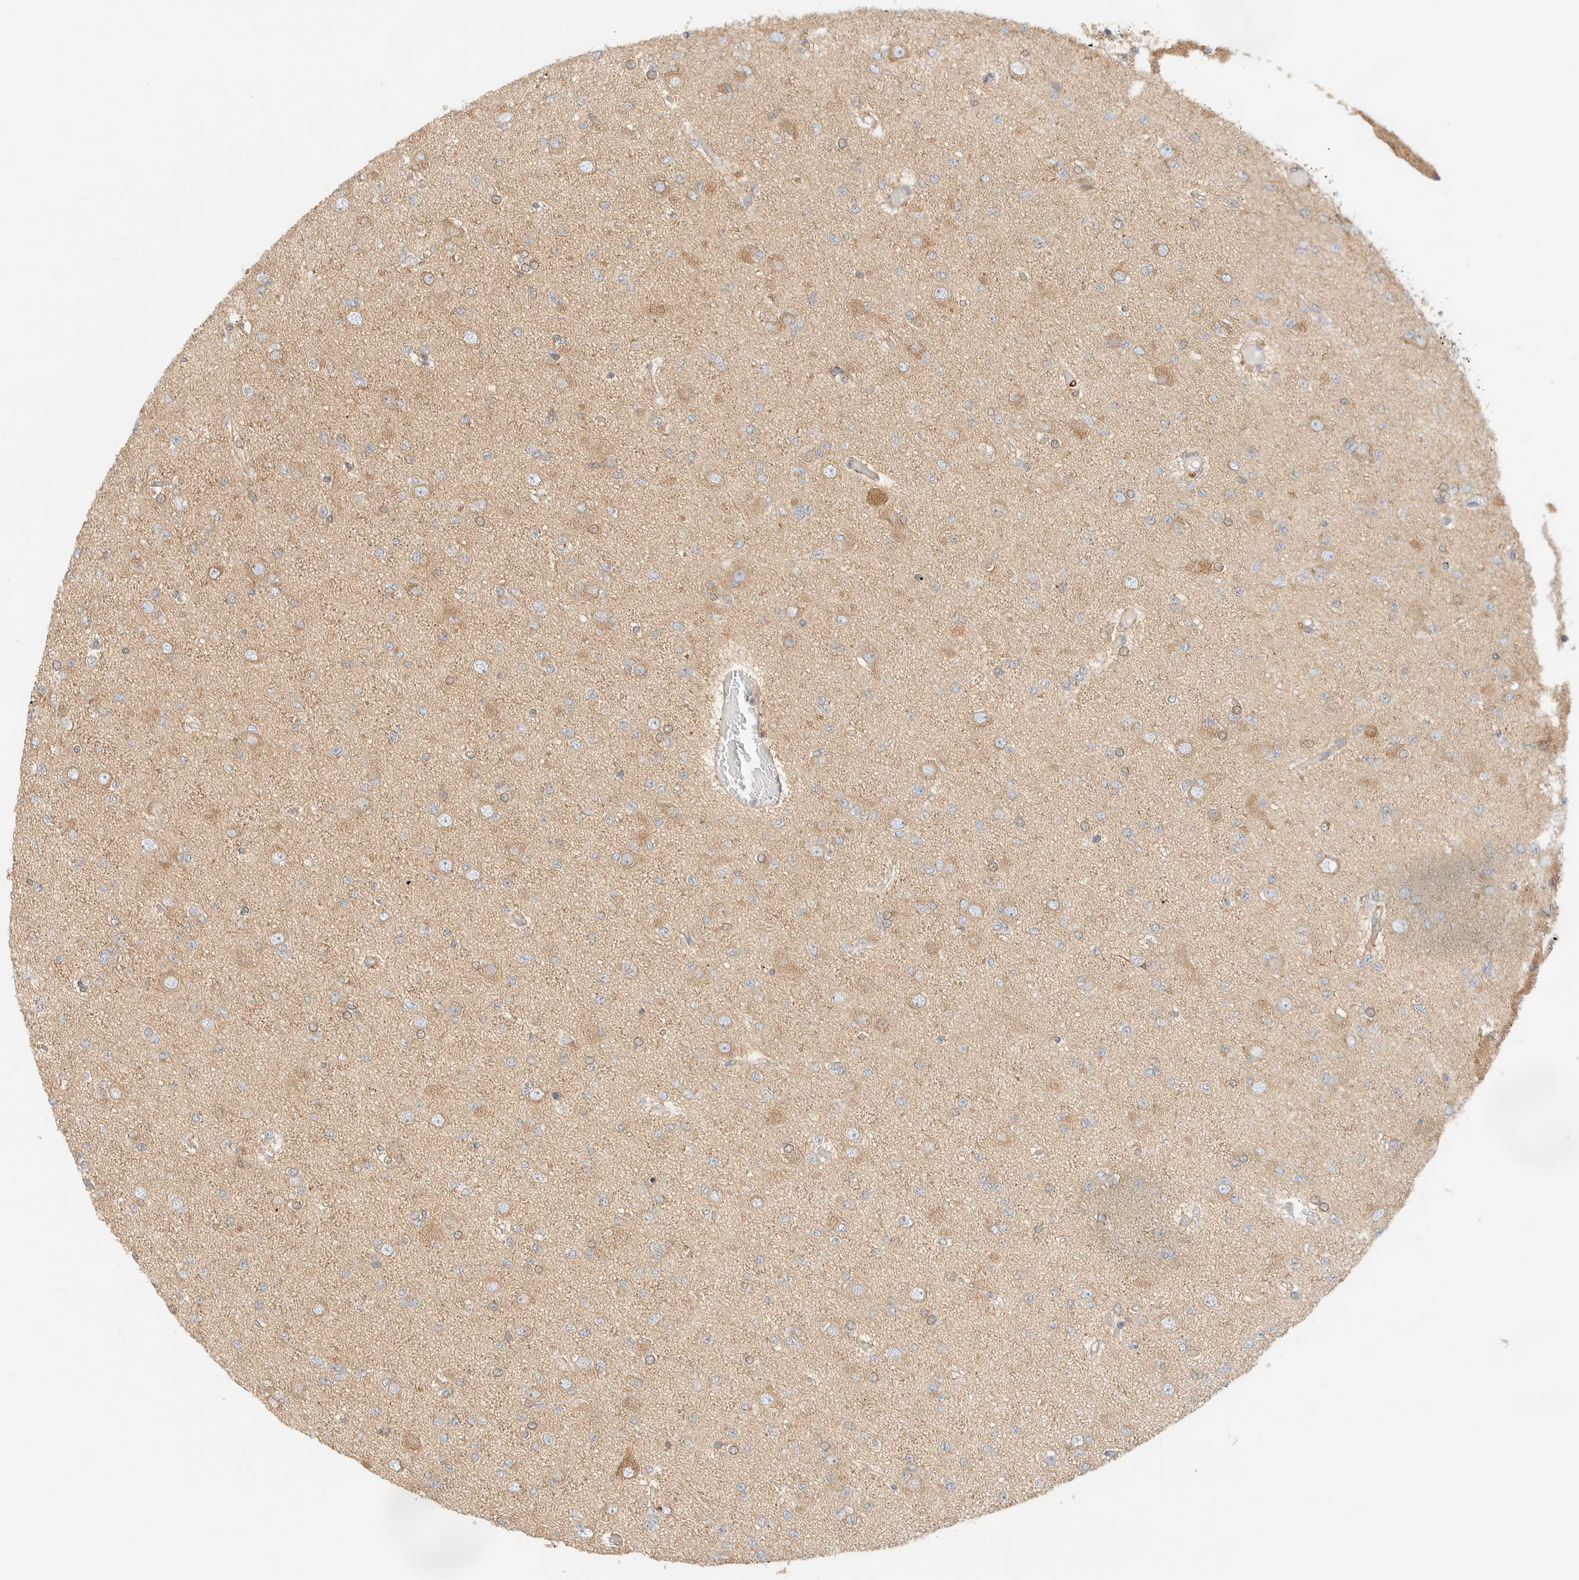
{"staining": {"intensity": "weak", "quantity": ">75%", "location": "cytoplasmic/membranous"}, "tissue": "glioma", "cell_type": "Tumor cells", "image_type": "cancer", "snomed": [{"axis": "morphology", "description": "Glioma, malignant, Low grade"}, {"axis": "topography", "description": "Brain"}], "caption": "IHC histopathology image of human low-grade glioma (malignant) stained for a protein (brown), which demonstrates low levels of weak cytoplasmic/membranous positivity in about >75% of tumor cells.", "gene": "NT5C", "patient": {"sex": "female", "age": 22}}